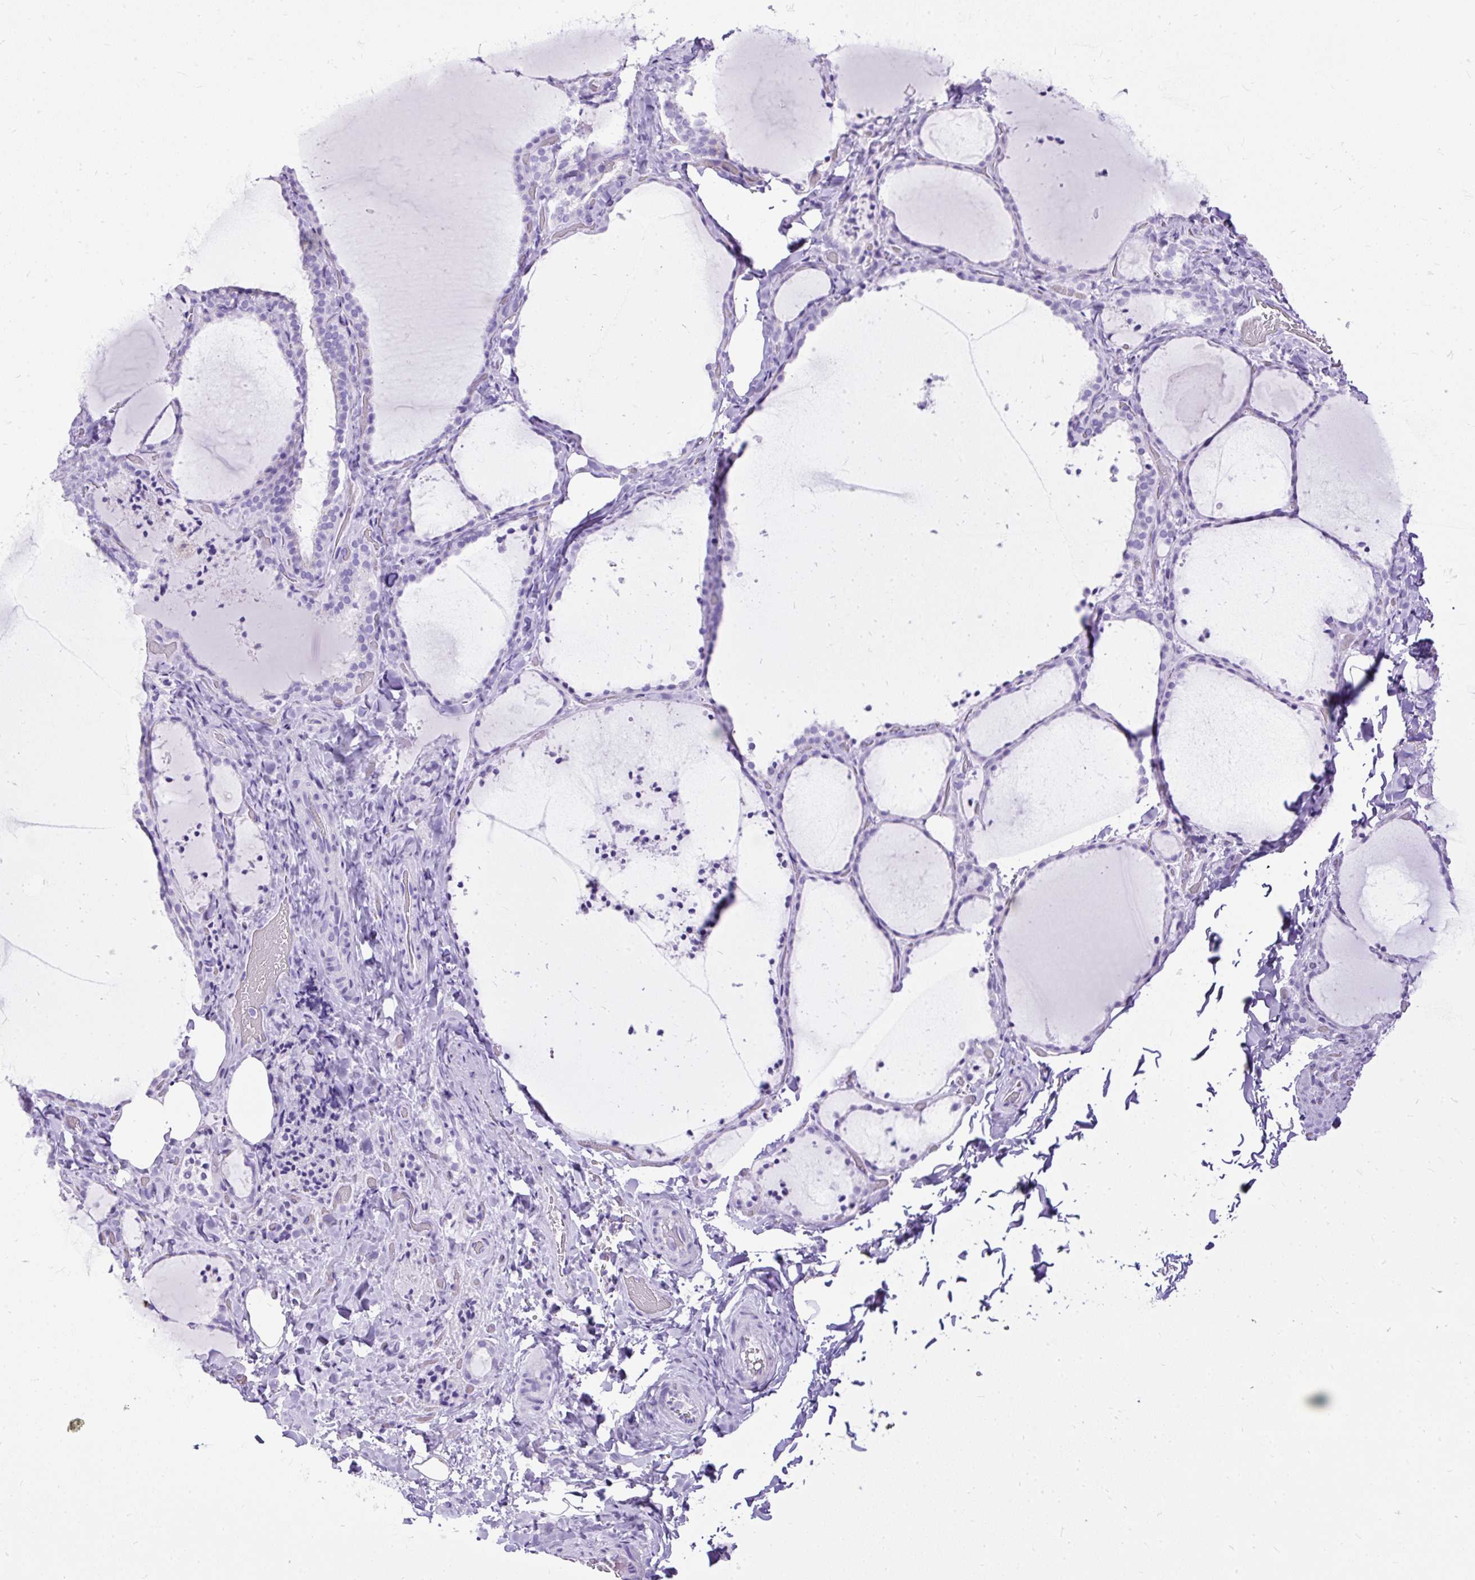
{"staining": {"intensity": "negative", "quantity": "none", "location": "none"}, "tissue": "thyroid gland", "cell_type": "Glandular cells", "image_type": "normal", "snomed": [{"axis": "morphology", "description": "Normal tissue, NOS"}, {"axis": "topography", "description": "Thyroid gland"}], "caption": "This is a micrograph of immunohistochemistry (IHC) staining of normal thyroid gland, which shows no positivity in glandular cells.", "gene": "HEY1", "patient": {"sex": "female", "age": 22}}